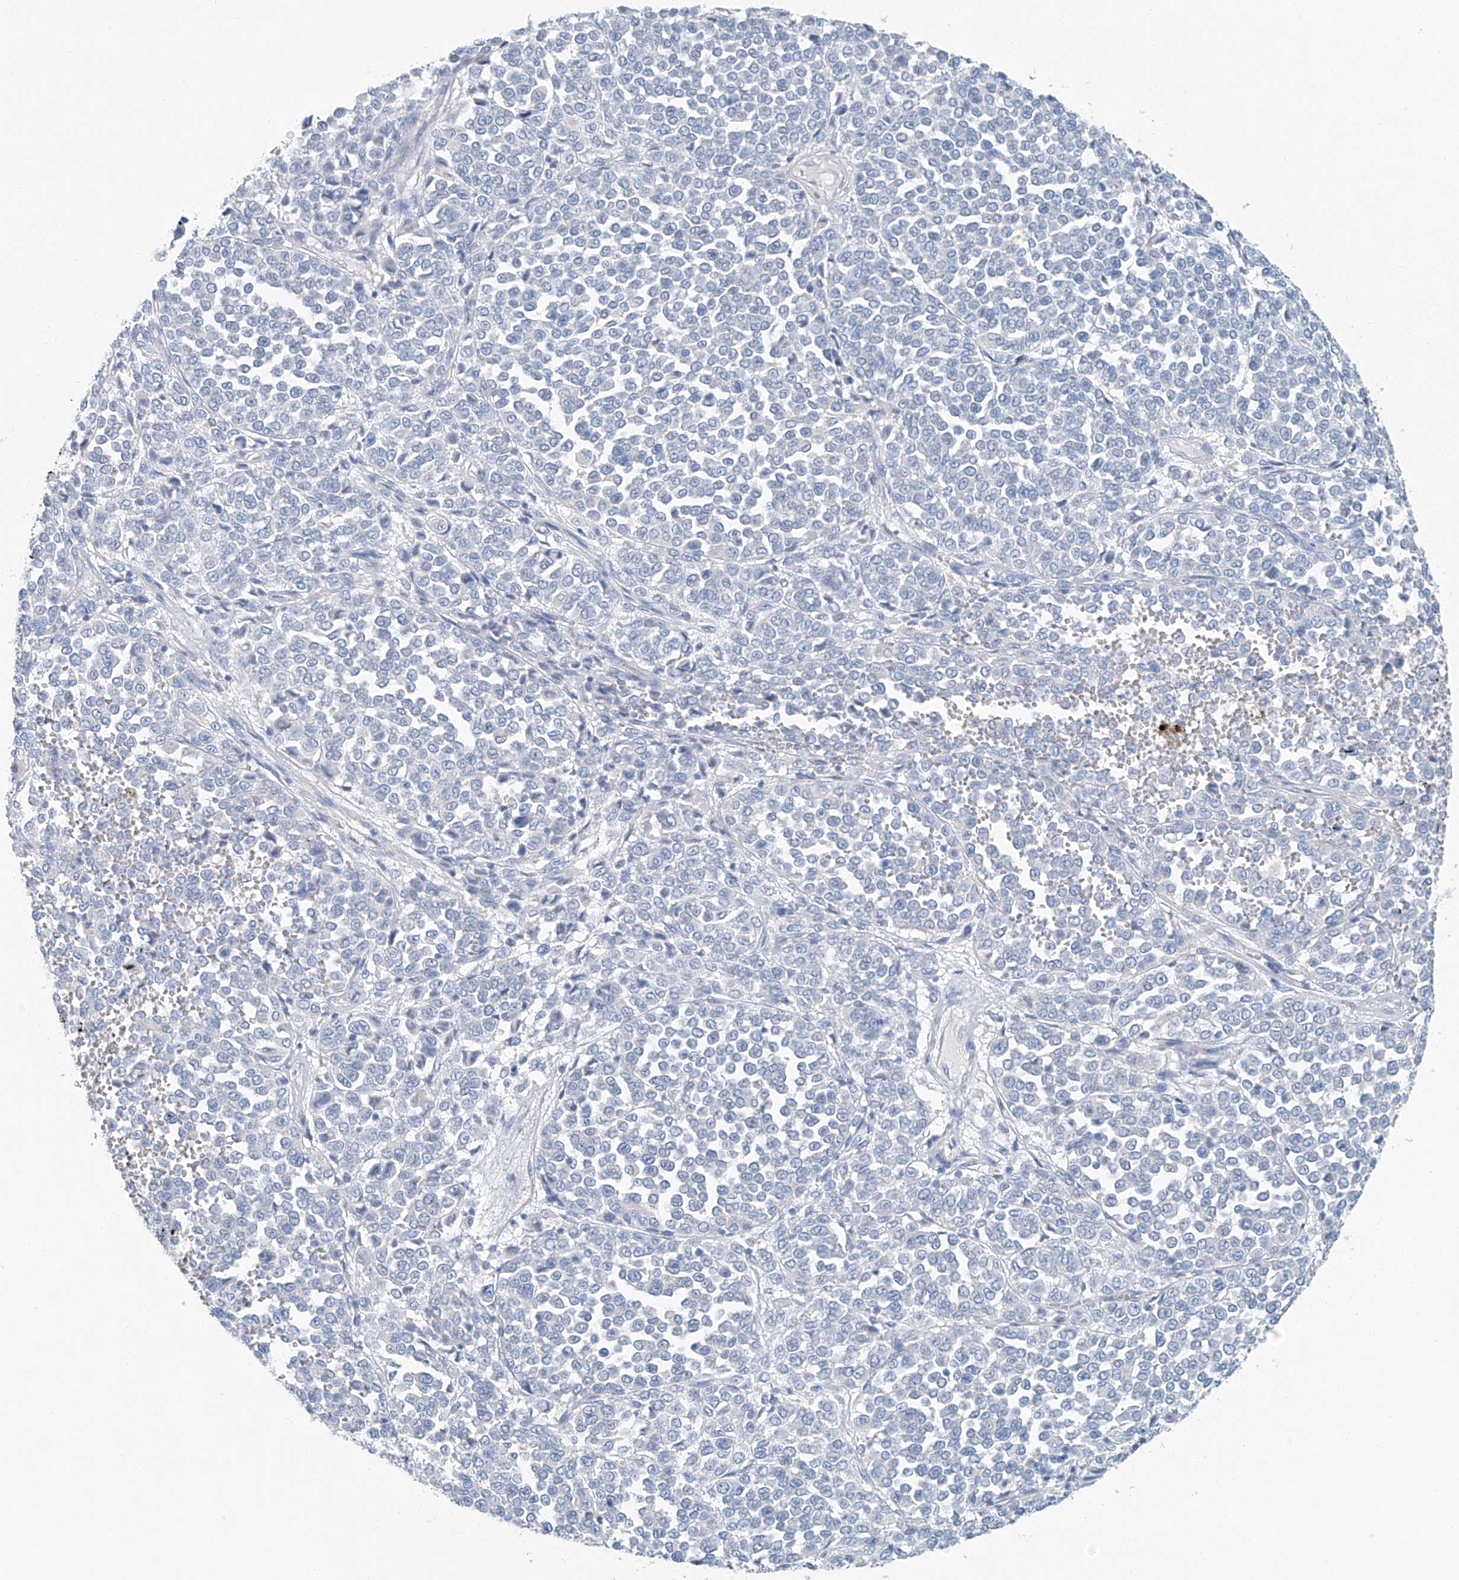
{"staining": {"intensity": "negative", "quantity": "none", "location": "none"}, "tissue": "melanoma", "cell_type": "Tumor cells", "image_type": "cancer", "snomed": [{"axis": "morphology", "description": "Malignant melanoma, Metastatic site"}, {"axis": "topography", "description": "Pancreas"}], "caption": "An IHC micrograph of melanoma is shown. There is no staining in tumor cells of melanoma. Nuclei are stained in blue.", "gene": "C1orf87", "patient": {"sex": "female", "age": 30}}